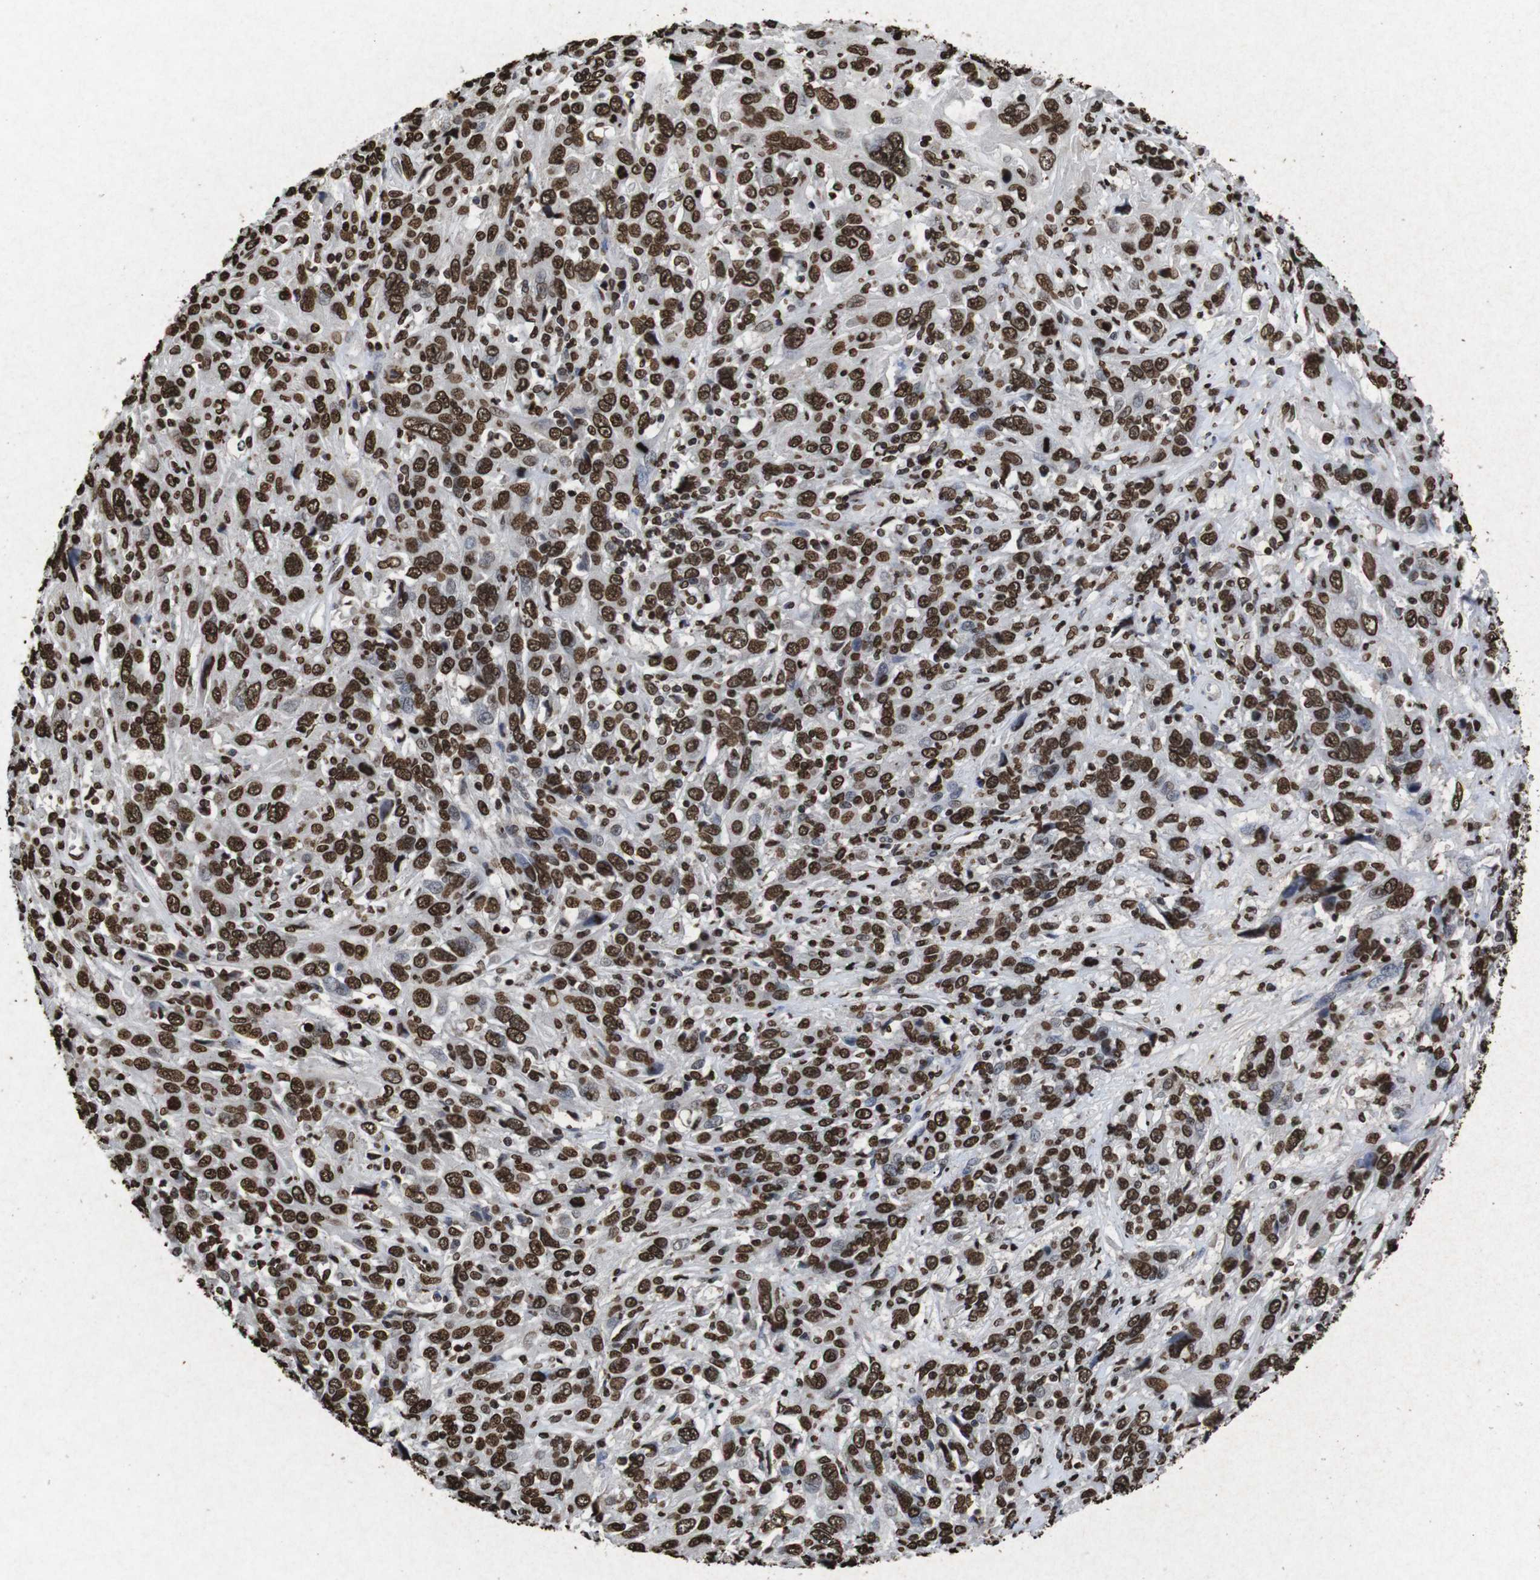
{"staining": {"intensity": "strong", "quantity": ">75%", "location": "nuclear"}, "tissue": "cervical cancer", "cell_type": "Tumor cells", "image_type": "cancer", "snomed": [{"axis": "morphology", "description": "Squamous cell carcinoma, NOS"}, {"axis": "topography", "description": "Cervix"}], "caption": "Human cervical cancer stained for a protein (brown) reveals strong nuclear positive expression in approximately >75% of tumor cells.", "gene": "MDM2", "patient": {"sex": "female", "age": 46}}